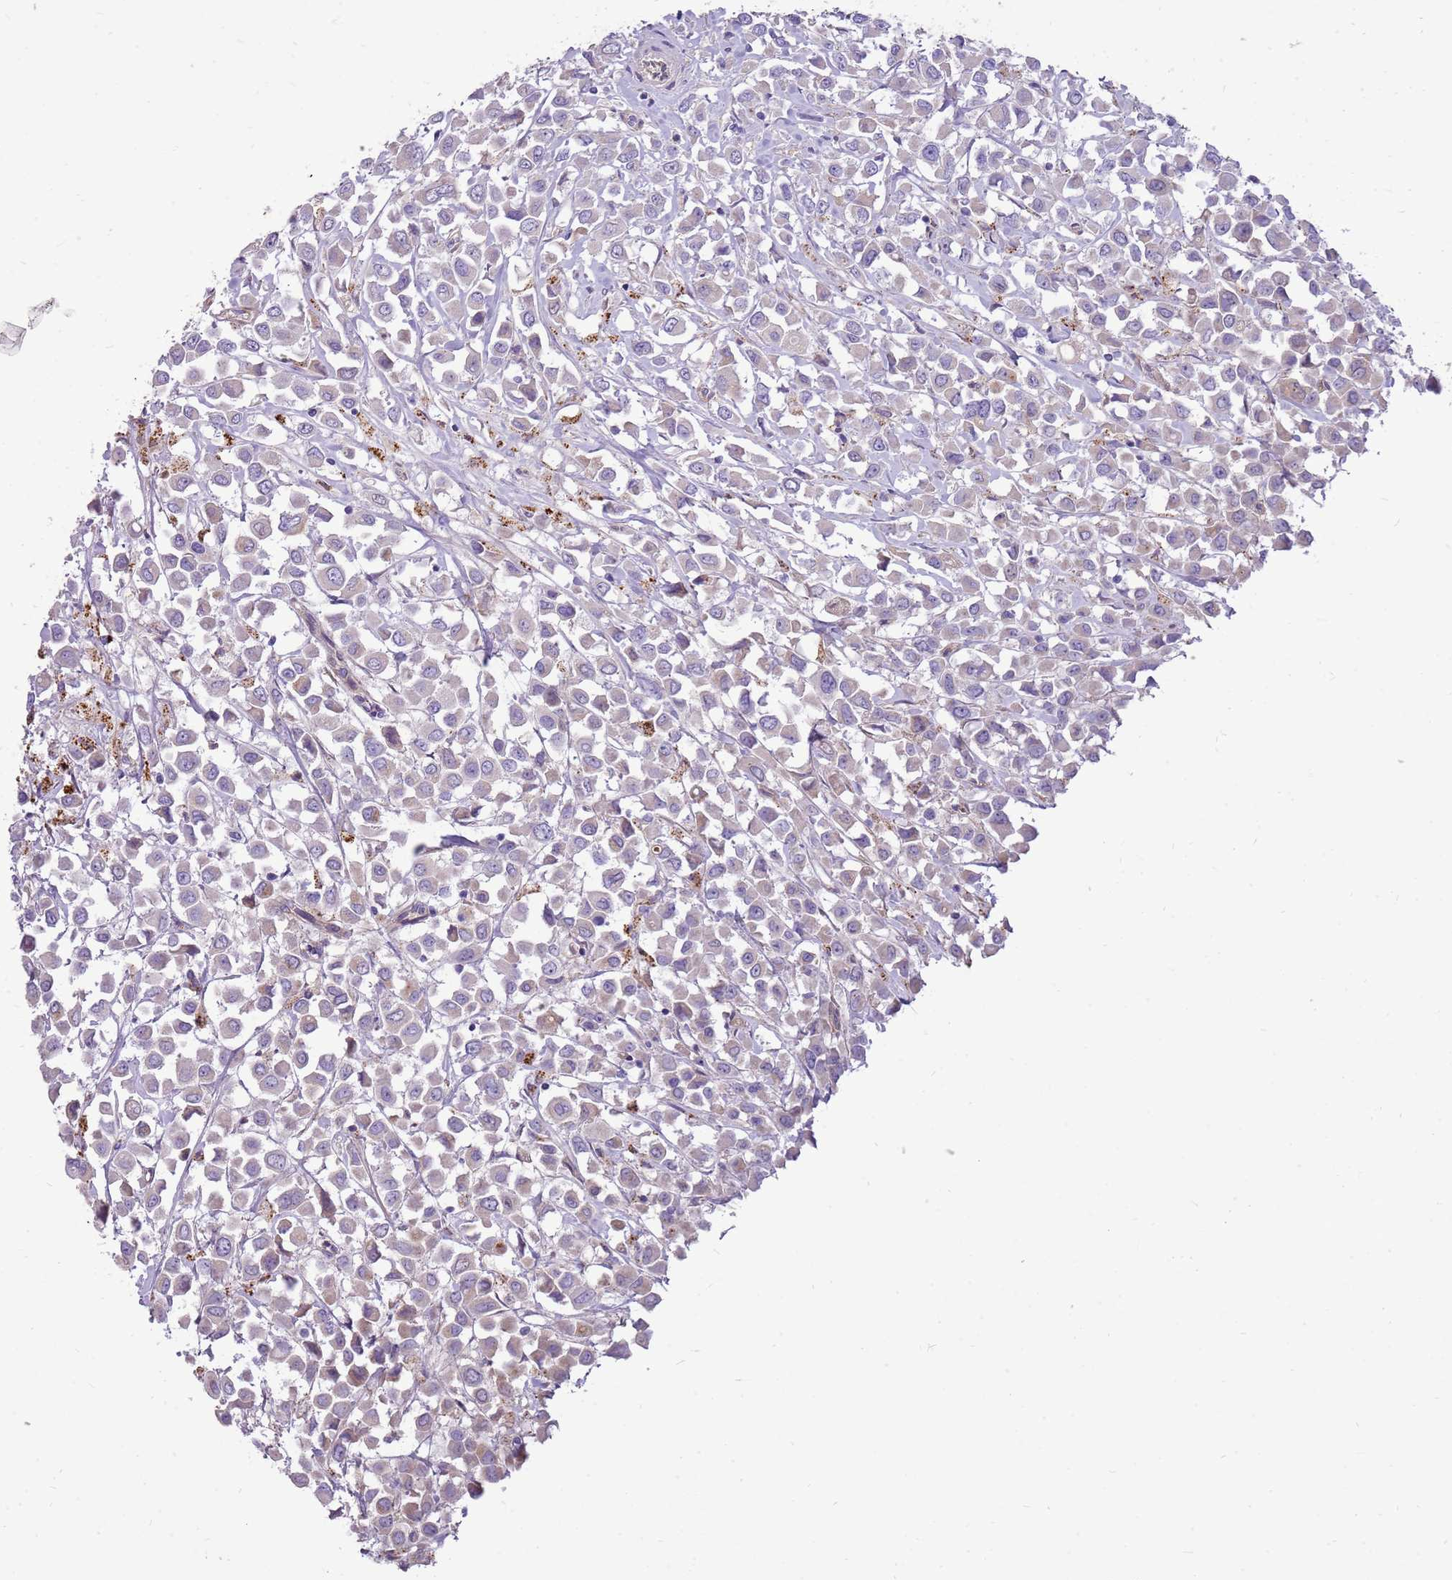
{"staining": {"intensity": "weak", "quantity": "<25%", "location": "cytoplasmic/membranous"}, "tissue": "breast cancer", "cell_type": "Tumor cells", "image_type": "cancer", "snomed": [{"axis": "morphology", "description": "Duct carcinoma"}, {"axis": "topography", "description": "Breast"}], "caption": "Immunohistochemical staining of breast cancer shows no significant staining in tumor cells. The staining was performed using DAB to visualize the protein expression in brown, while the nuclei were stained in blue with hematoxylin (Magnification: 20x).", "gene": "NTN4", "patient": {"sex": "female", "age": 61}}